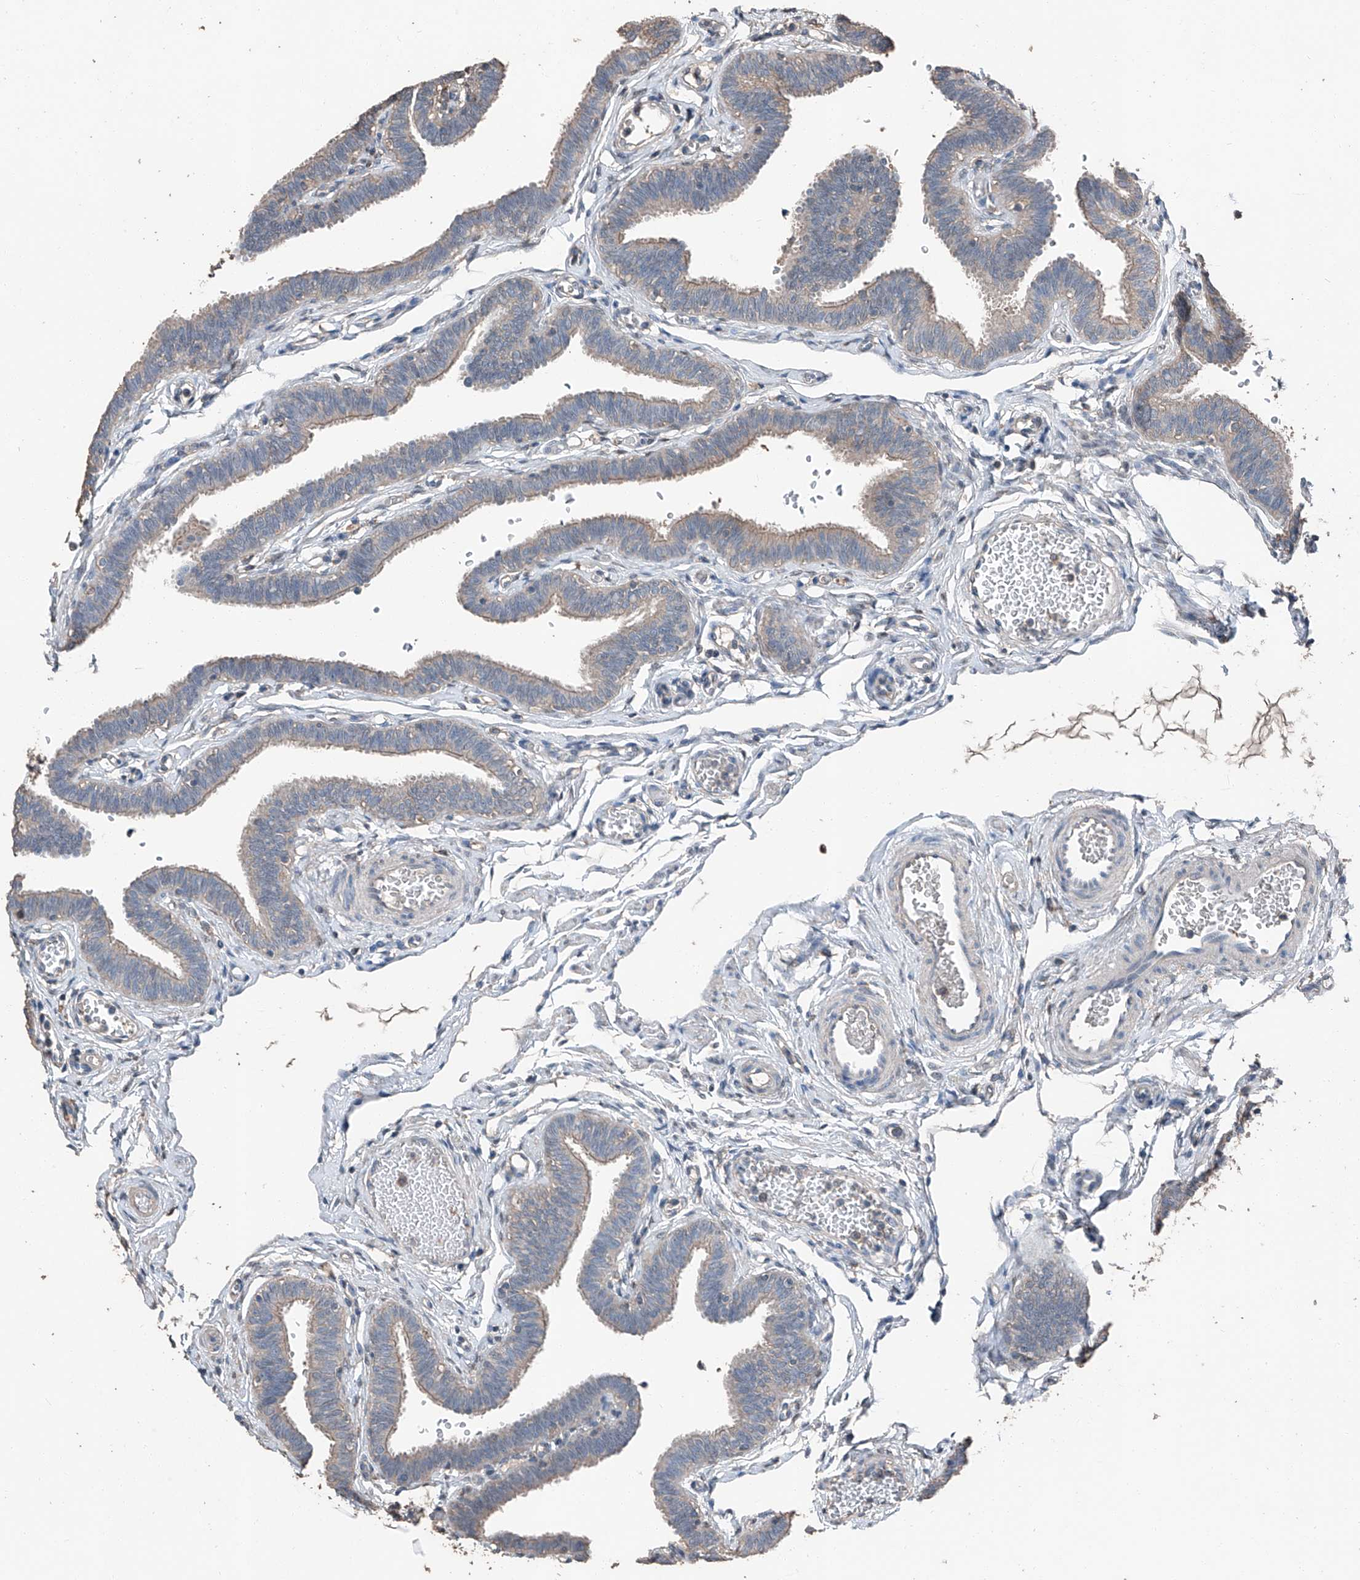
{"staining": {"intensity": "weak", "quantity": "25%-75%", "location": "cytoplasmic/membranous"}, "tissue": "fallopian tube", "cell_type": "Glandular cells", "image_type": "normal", "snomed": [{"axis": "morphology", "description": "Normal tissue, NOS"}, {"axis": "topography", "description": "Fallopian tube"}, {"axis": "topography", "description": "Ovary"}], "caption": "This is an image of immunohistochemistry staining of benign fallopian tube, which shows weak staining in the cytoplasmic/membranous of glandular cells.", "gene": "MAMLD1", "patient": {"sex": "female", "age": 23}}